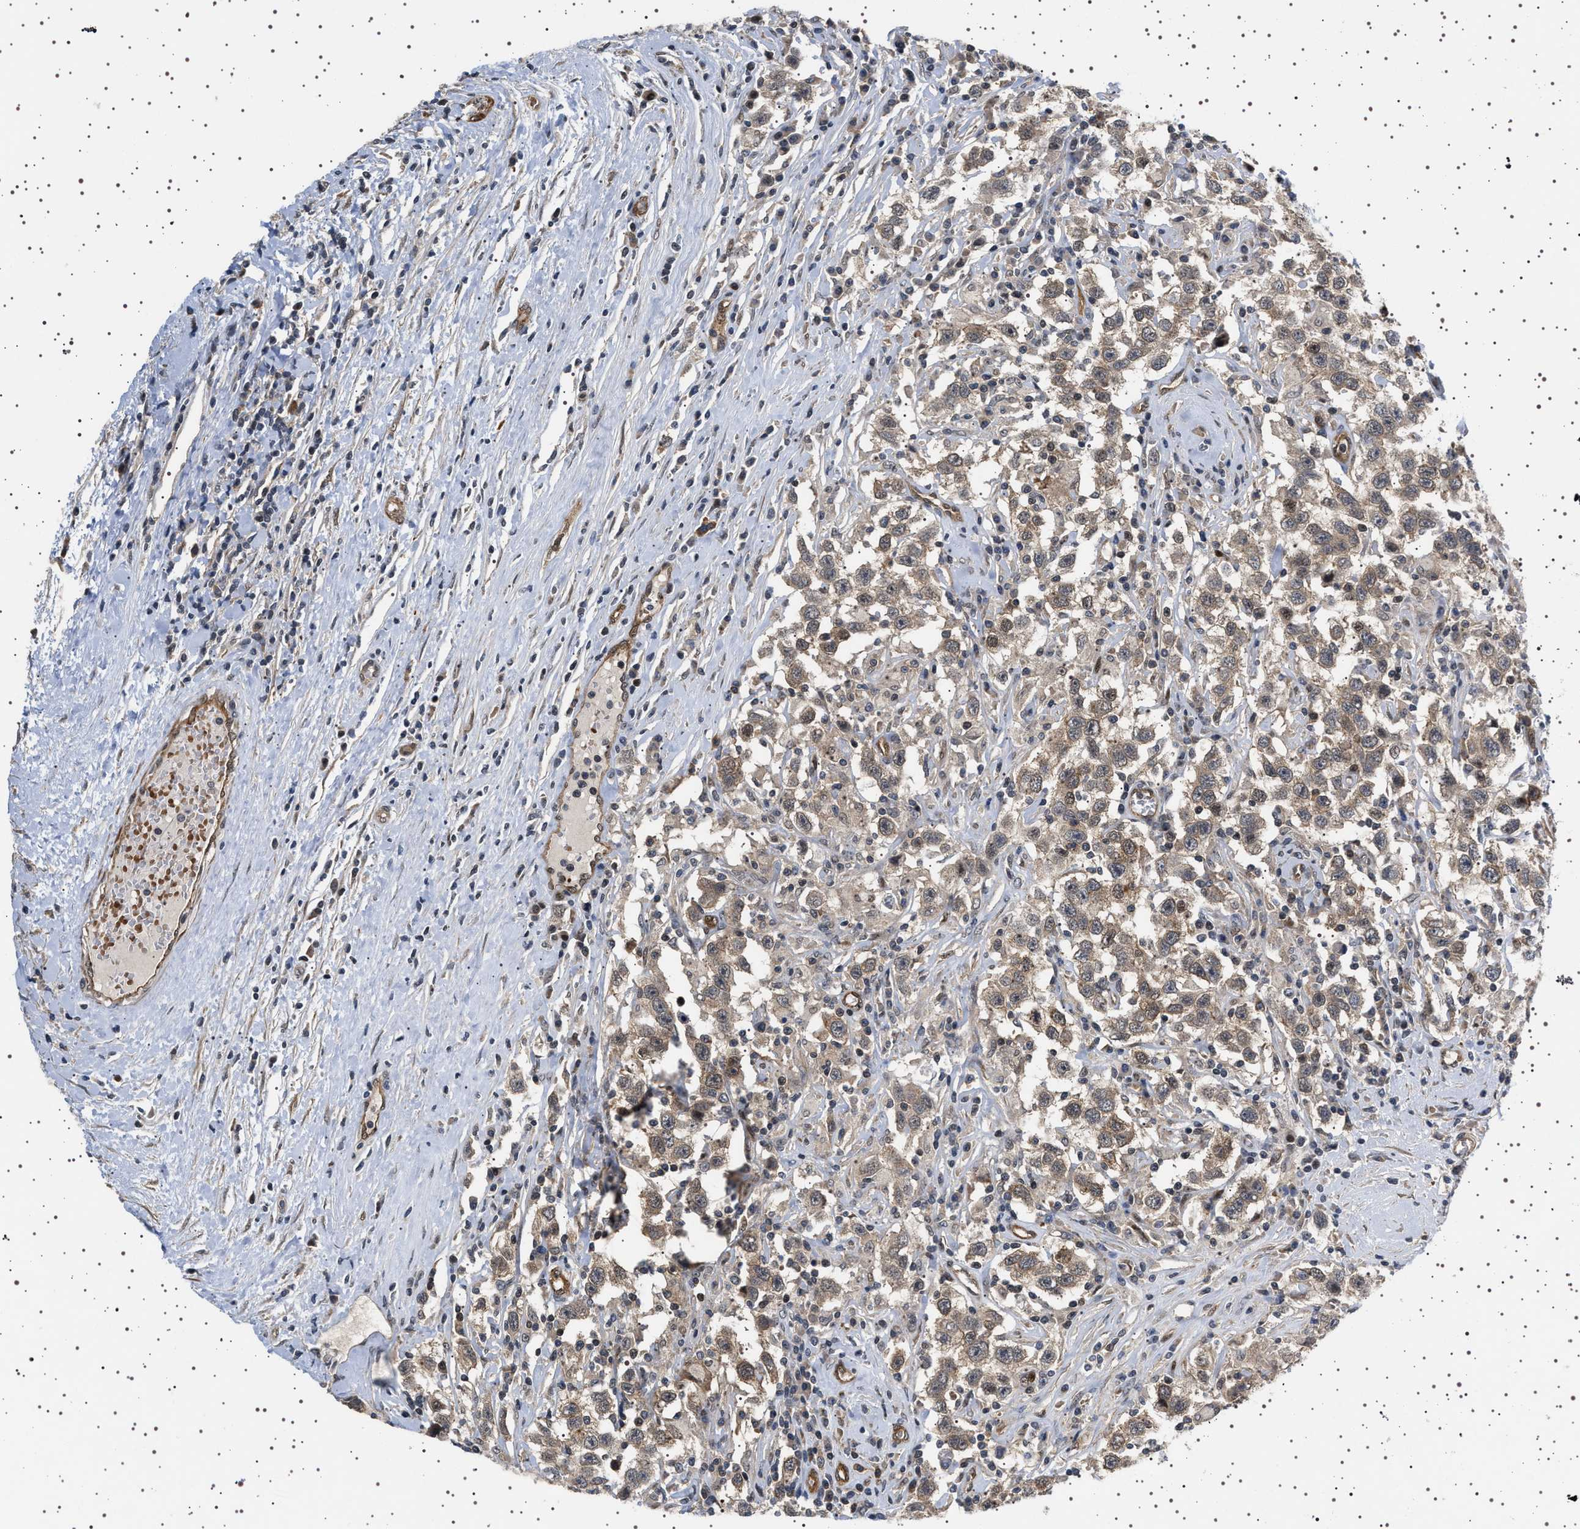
{"staining": {"intensity": "weak", "quantity": ">75%", "location": "cytoplasmic/membranous"}, "tissue": "testis cancer", "cell_type": "Tumor cells", "image_type": "cancer", "snomed": [{"axis": "morphology", "description": "Seminoma, NOS"}, {"axis": "topography", "description": "Testis"}], "caption": "There is low levels of weak cytoplasmic/membranous staining in tumor cells of seminoma (testis), as demonstrated by immunohistochemical staining (brown color).", "gene": "BAG3", "patient": {"sex": "male", "age": 41}}